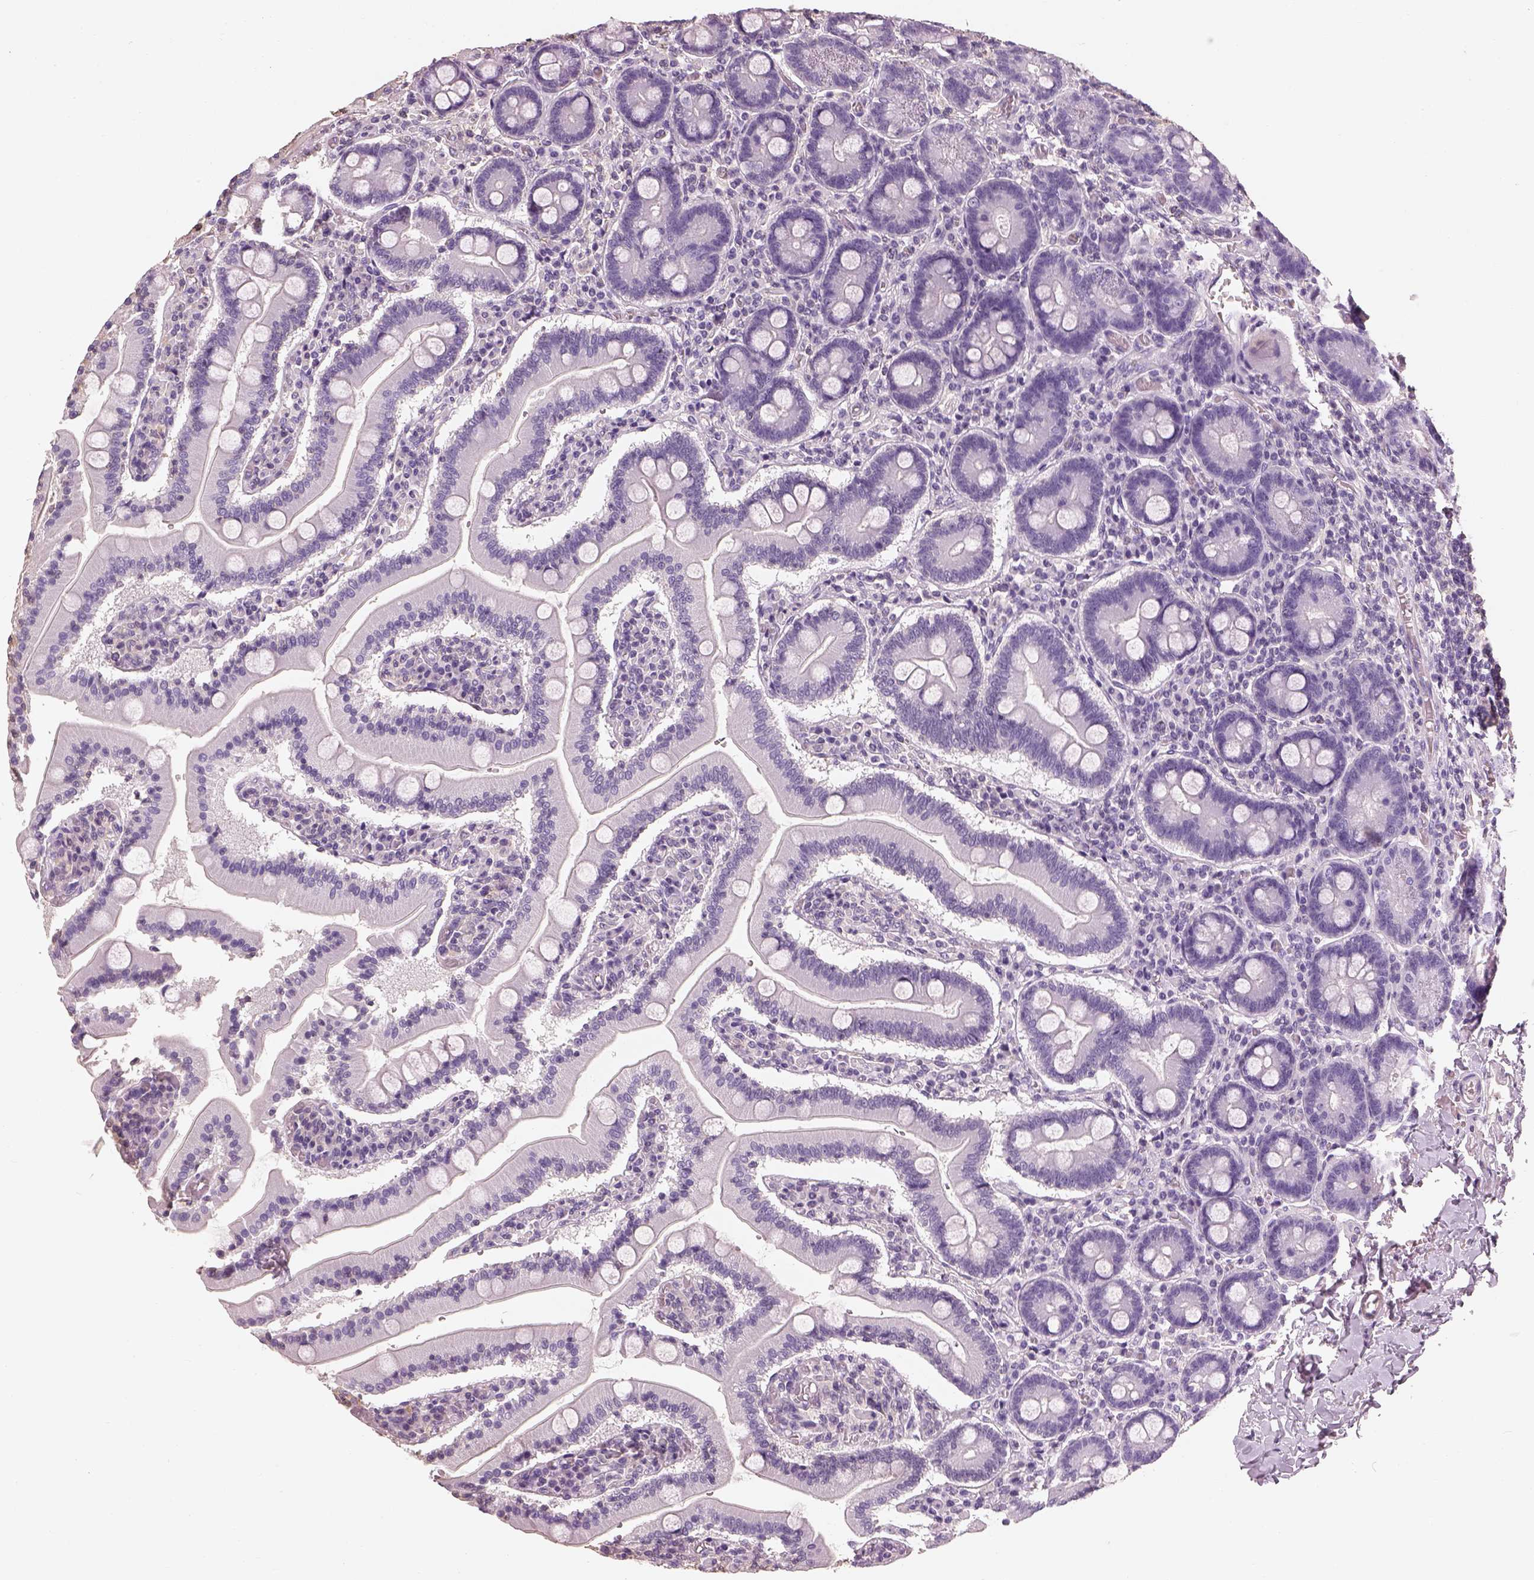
{"staining": {"intensity": "negative", "quantity": "none", "location": "none"}, "tissue": "small intestine", "cell_type": "Glandular cells", "image_type": "normal", "snomed": [{"axis": "morphology", "description": "Normal tissue, NOS"}, {"axis": "topography", "description": "Small intestine"}], "caption": "High magnification brightfield microscopy of unremarkable small intestine stained with DAB (3,3'-diaminobenzidine) (brown) and counterstained with hematoxylin (blue): glandular cells show no significant expression.", "gene": "OTUD6A", "patient": {"sex": "male", "age": 37}}